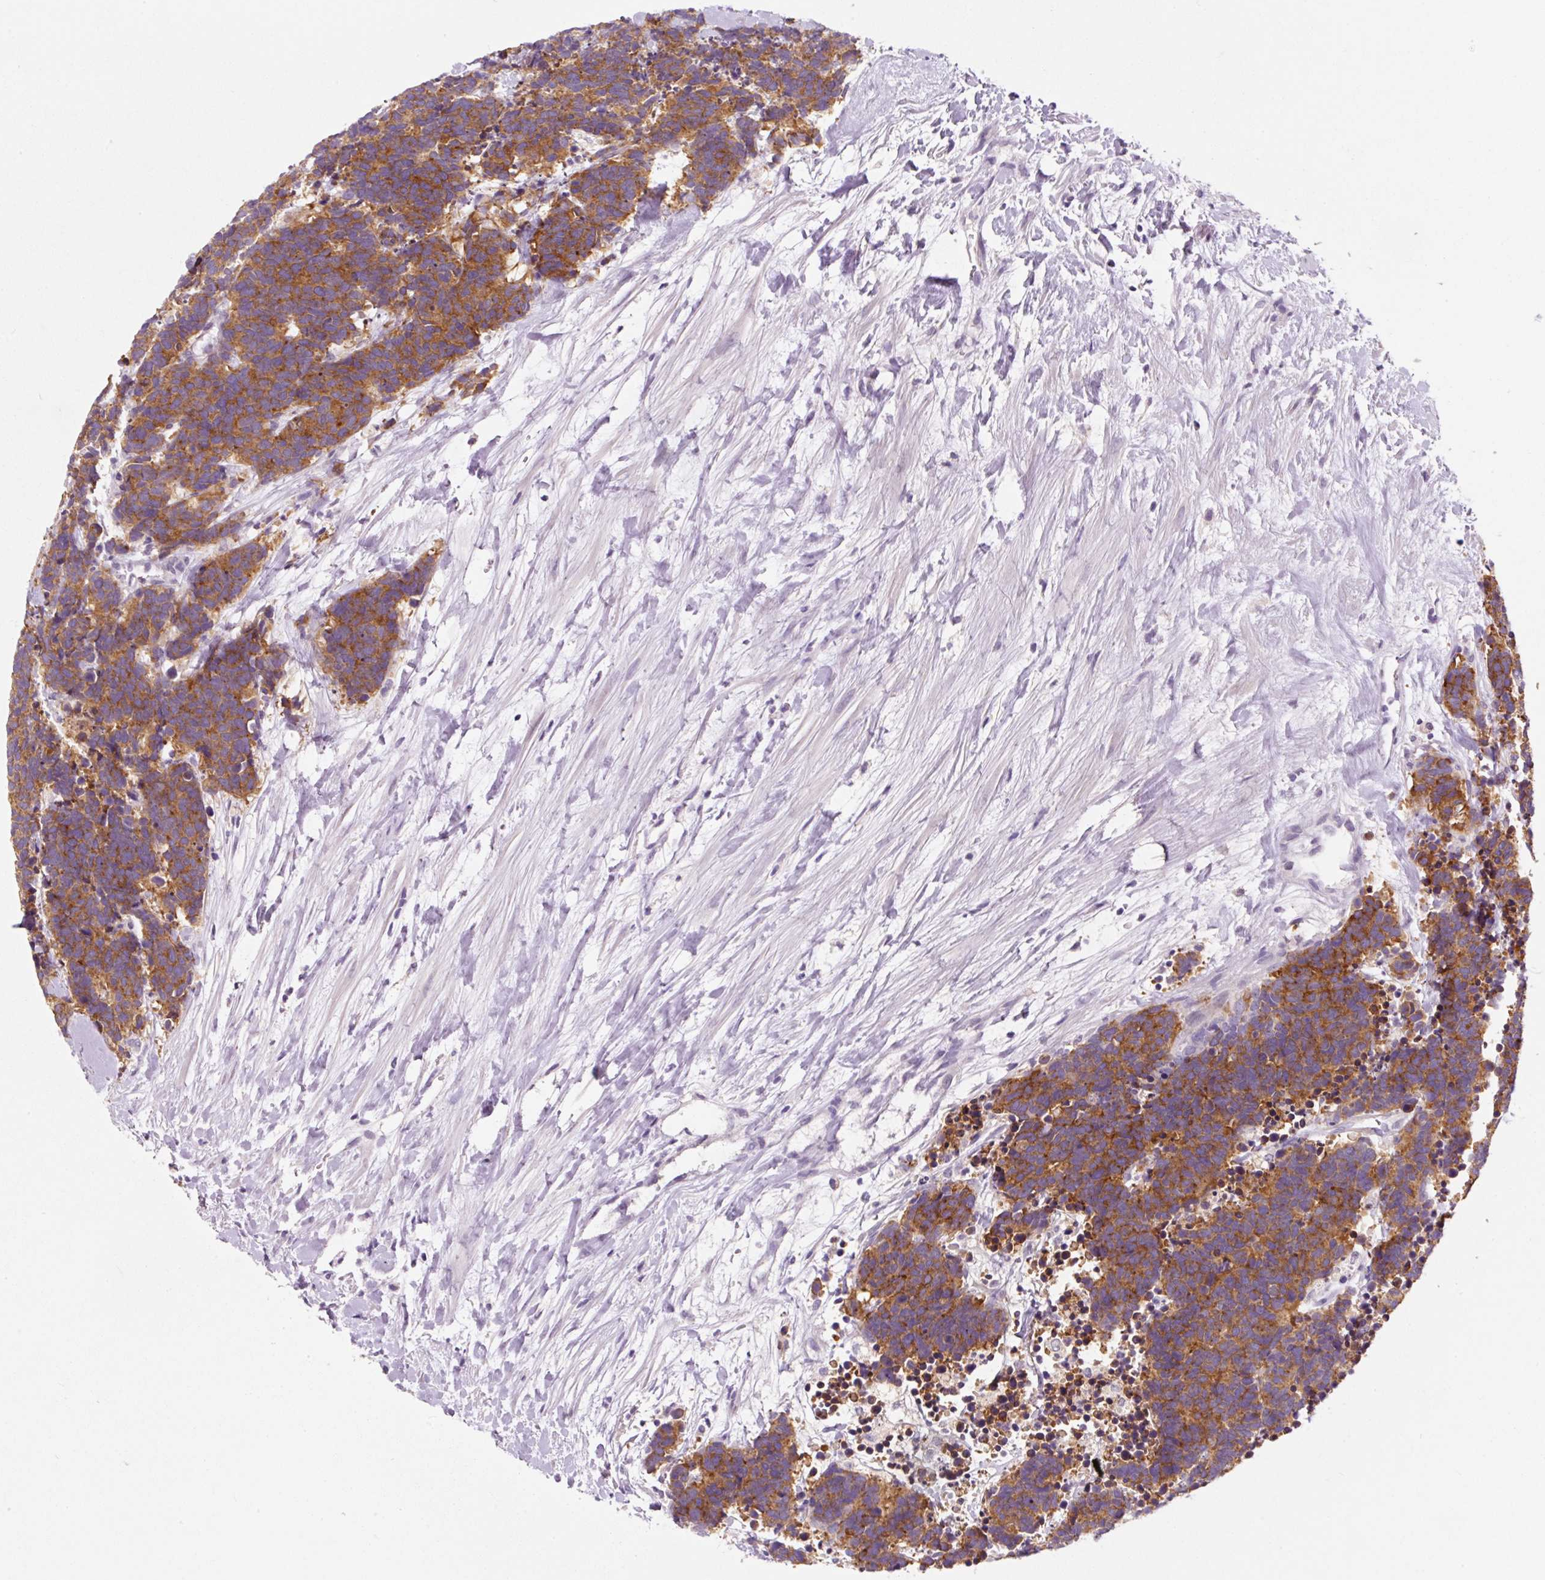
{"staining": {"intensity": "moderate", "quantity": ">75%", "location": "cytoplasmic/membranous"}, "tissue": "carcinoid", "cell_type": "Tumor cells", "image_type": "cancer", "snomed": [{"axis": "morphology", "description": "Carcinoma, NOS"}, {"axis": "morphology", "description": "Carcinoid, malignant, NOS"}, {"axis": "topography", "description": "Prostate"}], "caption": "IHC (DAB) staining of carcinoid displays moderate cytoplasmic/membranous protein positivity in about >75% of tumor cells.", "gene": "SYP", "patient": {"sex": "male", "age": 57}}